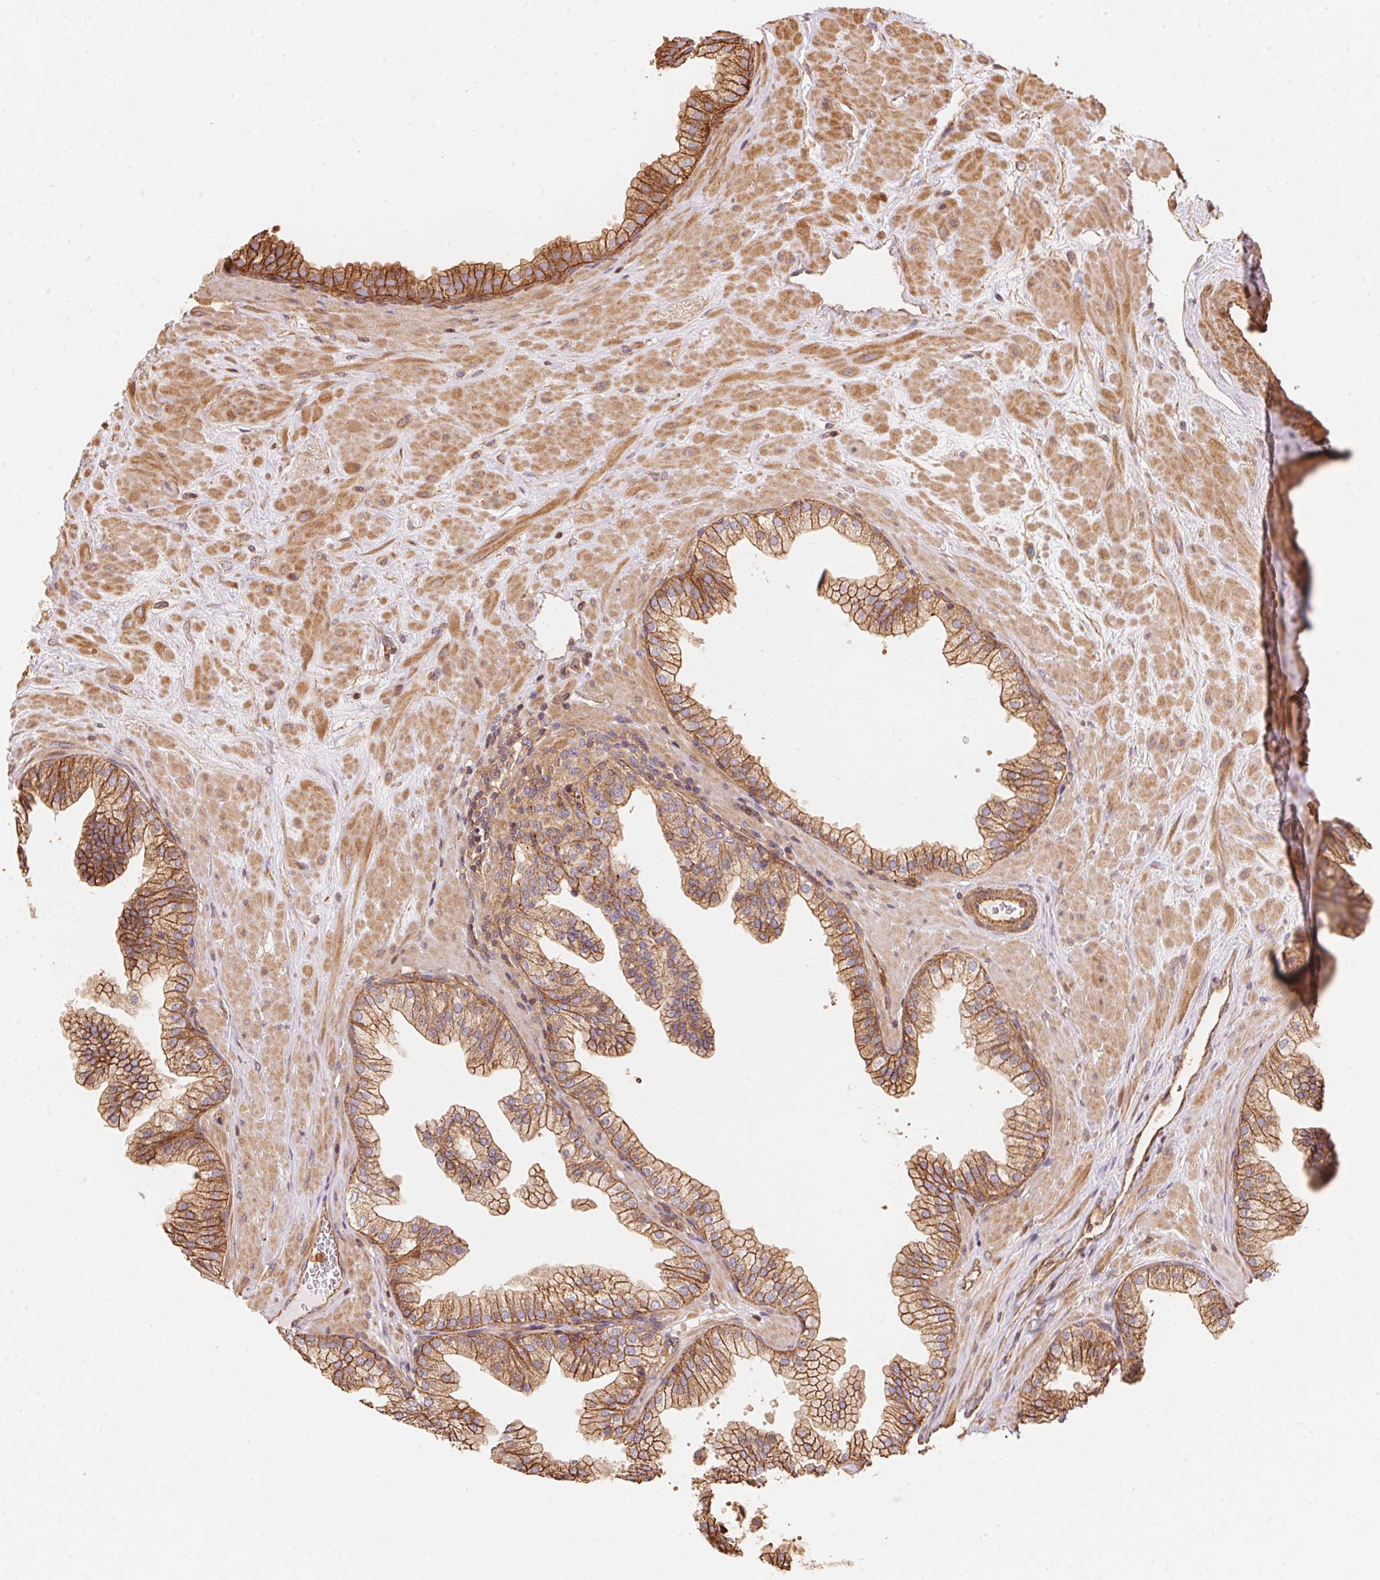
{"staining": {"intensity": "moderate", "quantity": ">75%", "location": "cytoplasmic/membranous"}, "tissue": "prostate", "cell_type": "Glandular cells", "image_type": "normal", "snomed": [{"axis": "morphology", "description": "Normal tissue, NOS"}, {"axis": "topography", "description": "Prostate"}], "caption": "Normal prostate displays moderate cytoplasmic/membranous expression in about >75% of glandular cells.", "gene": "FRAS1", "patient": {"sex": "male", "age": 37}}